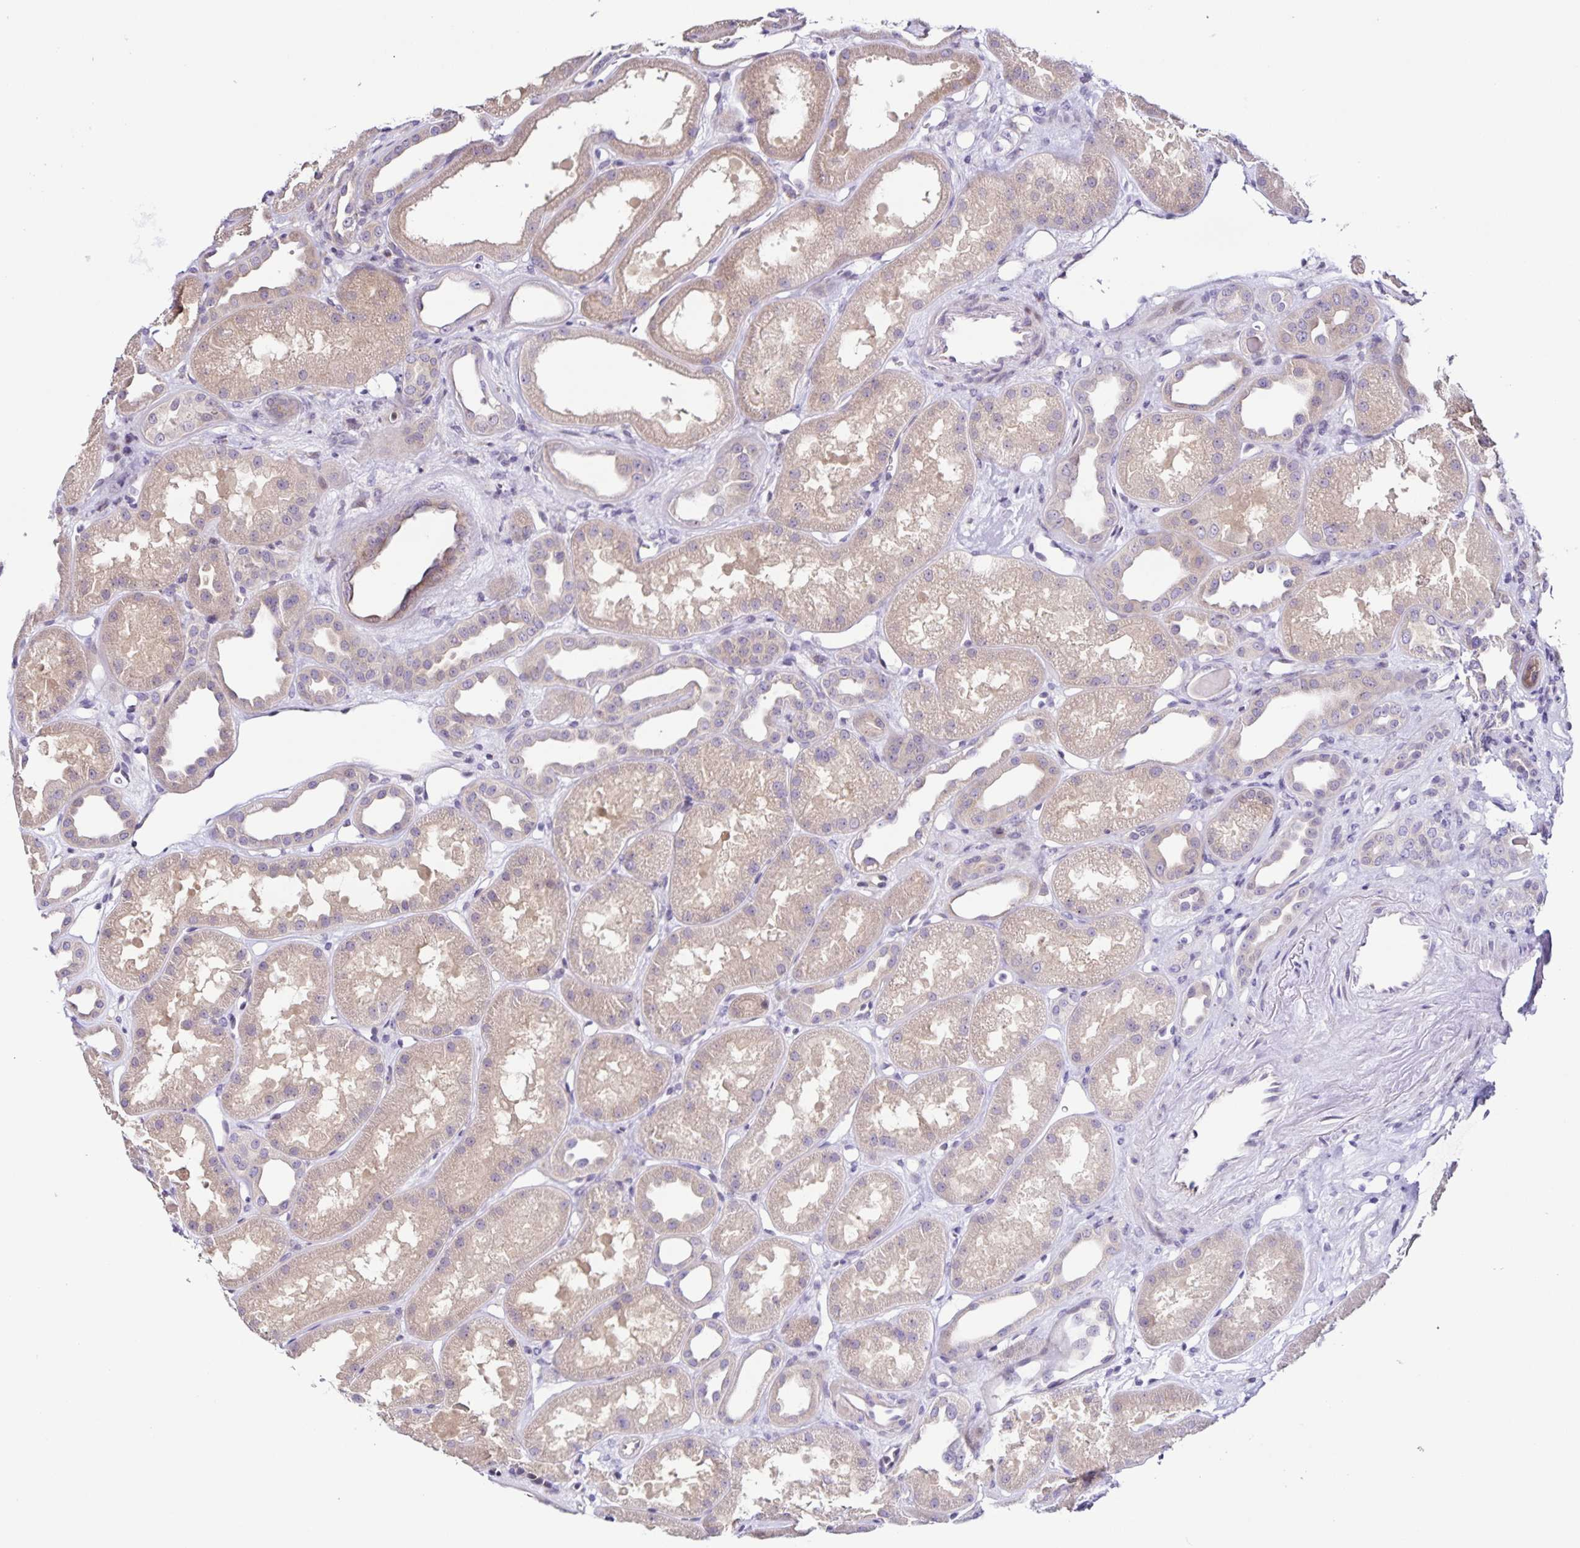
{"staining": {"intensity": "negative", "quantity": "none", "location": "none"}, "tissue": "kidney", "cell_type": "Cells in glomeruli", "image_type": "normal", "snomed": [{"axis": "morphology", "description": "Normal tissue, NOS"}, {"axis": "topography", "description": "Kidney"}], "caption": "This is a photomicrograph of immunohistochemistry staining of benign kidney, which shows no positivity in cells in glomeruli. (Stains: DAB immunohistochemistry (IHC) with hematoxylin counter stain, Microscopy: brightfield microscopy at high magnification).", "gene": "RNFT2", "patient": {"sex": "male", "age": 61}}